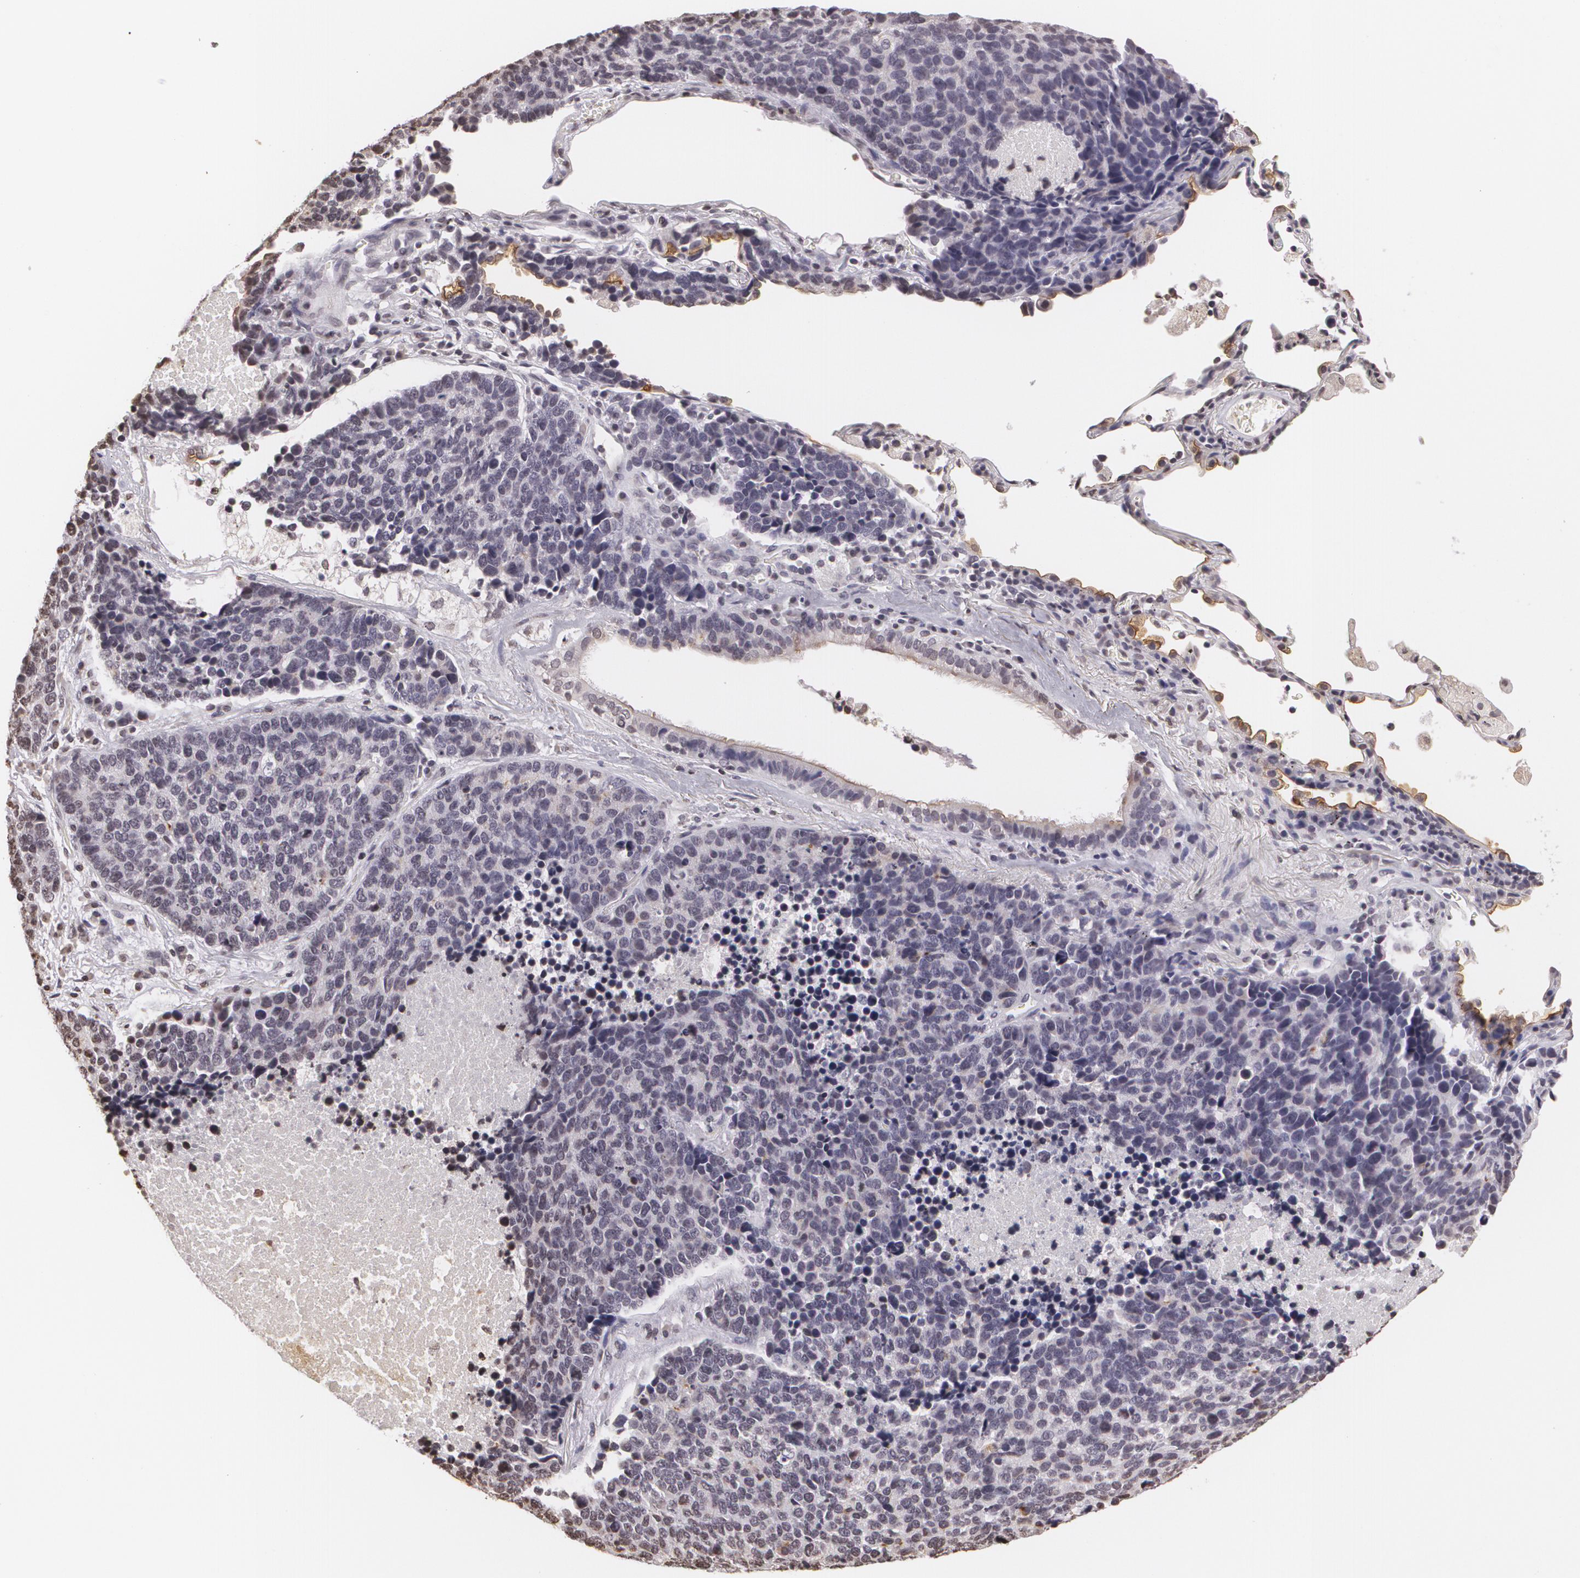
{"staining": {"intensity": "negative", "quantity": "none", "location": "none"}, "tissue": "lung cancer", "cell_type": "Tumor cells", "image_type": "cancer", "snomed": [{"axis": "morphology", "description": "Neoplasm, malignant, NOS"}, {"axis": "topography", "description": "Lung"}], "caption": "IHC micrograph of neoplastic tissue: human malignant neoplasm (lung) stained with DAB (3,3'-diaminobenzidine) displays no significant protein expression in tumor cells.", "gene": "MUC1", "patient": {"sex": "female", "age": 75}}